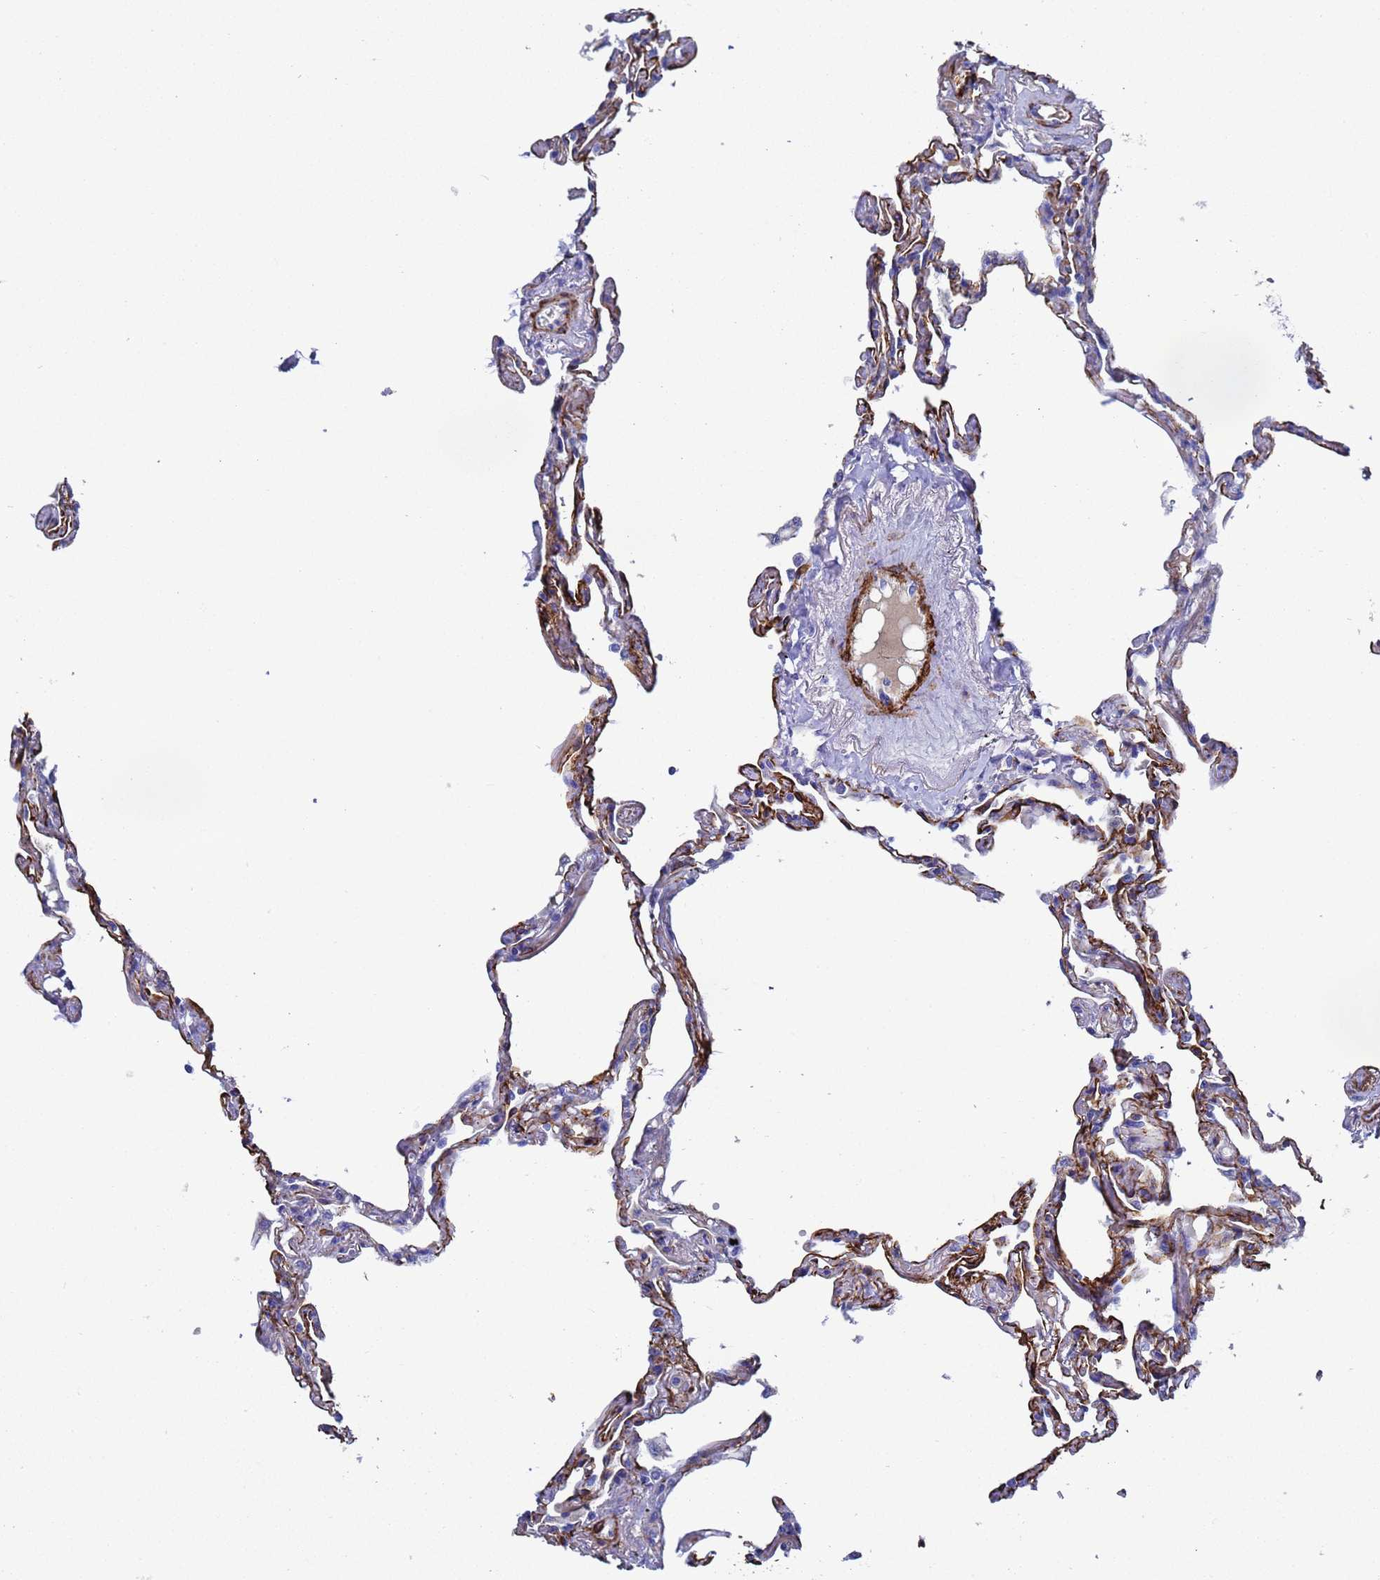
{"staining": {"intensity": "negative", "quantity": "none", "location": "none"}, "tissue": "lung", "cell_type": "Alveolar cells", "image_type": "normal", "snomed": [{"axis": "morphology", "description": "Normal tissue, NOS"}, {"axis": "topography", "description": "Lung"}], "caption": "Immunohistochemistry photomicrograph of normal lung: lung stained with DAB reveals no significant protein expression in alveolar cells.", "gene": "ADIPOQ", "patient": {"sex": "female", "age": 67}}